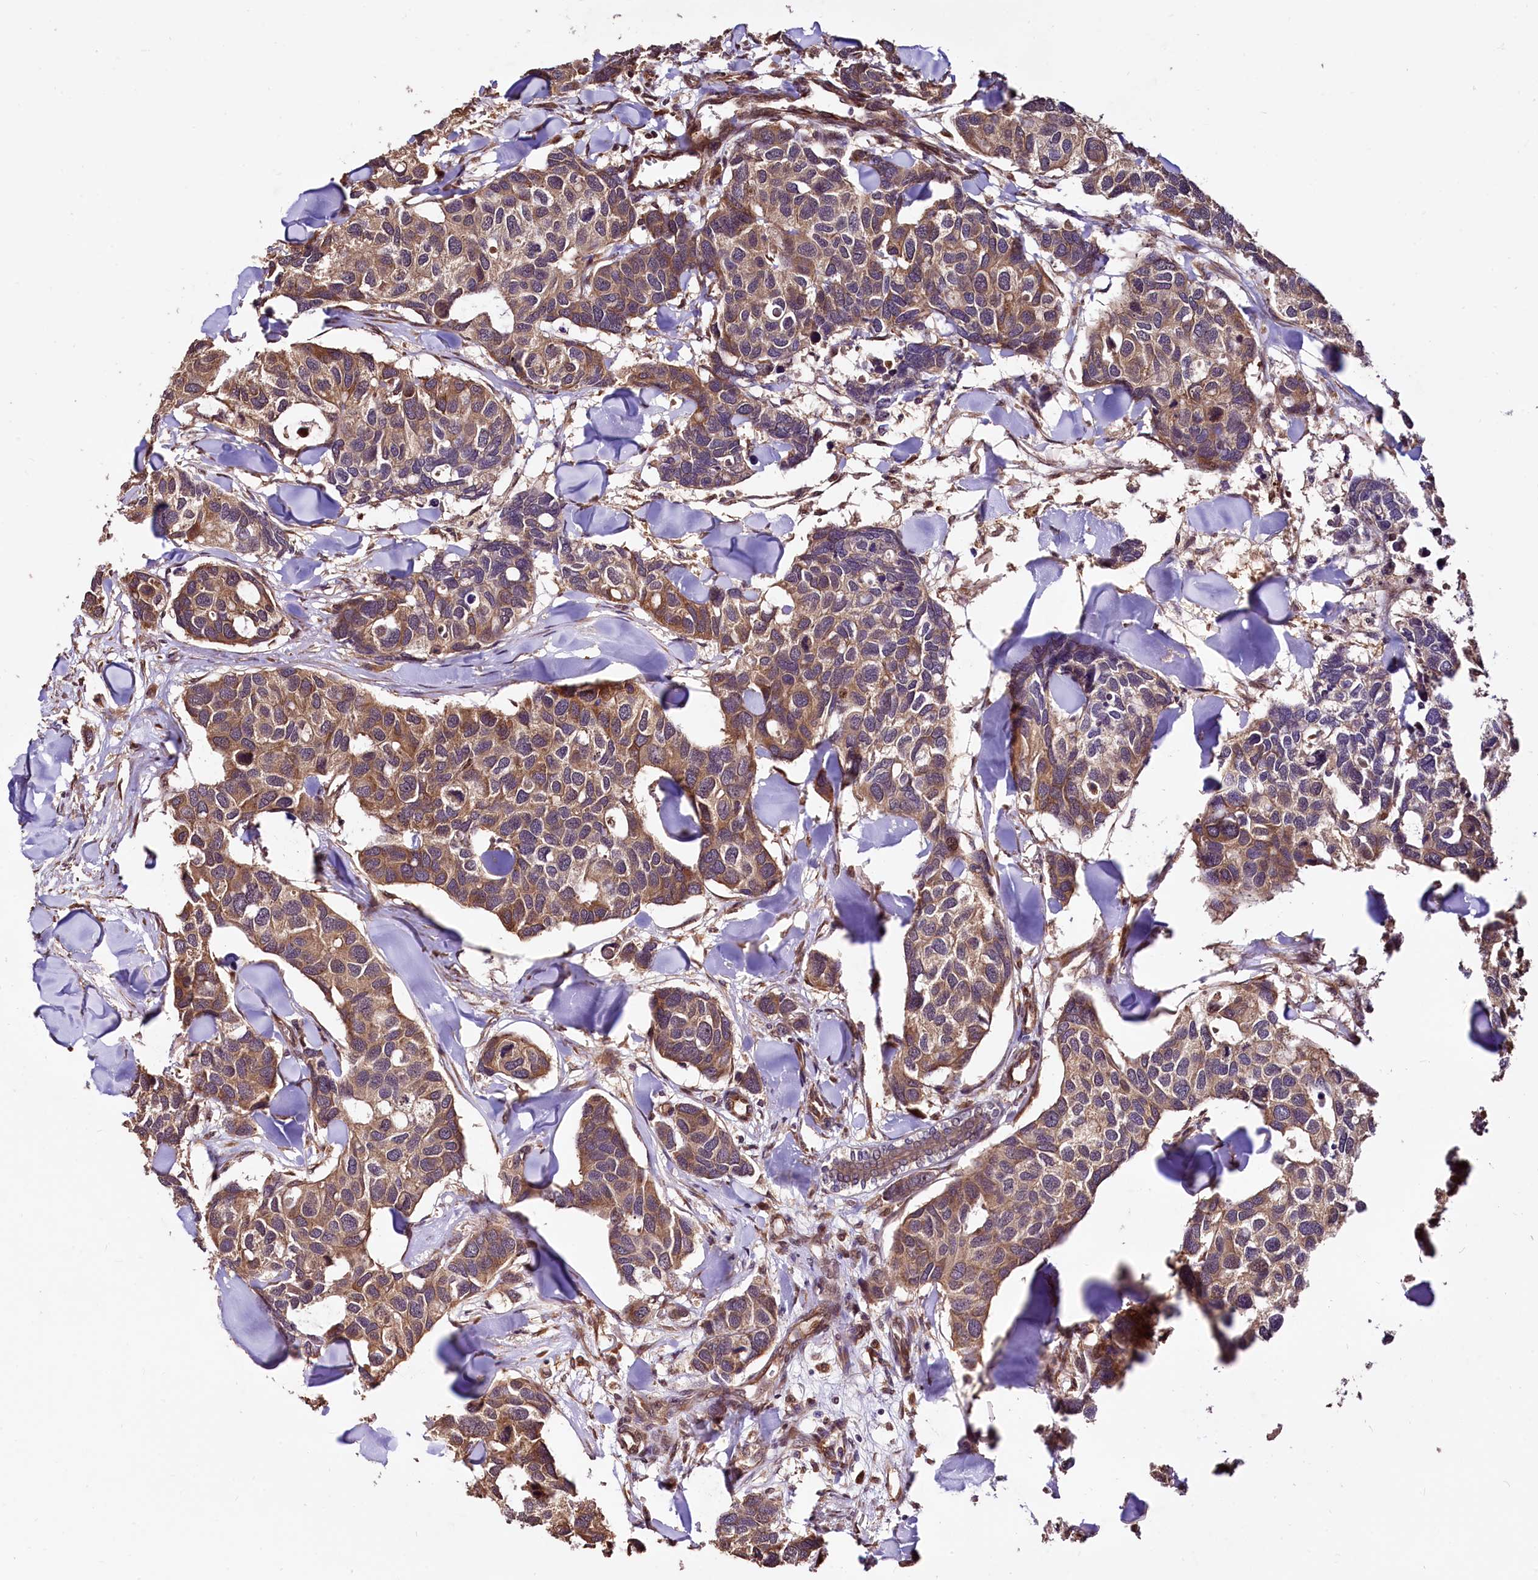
{"staining": {"intensity": "moderate", "quantity": ">75%", "location": "cytoplasmic/membranous"}, "tissue": "breast cancer", "cell_type": "Tumor cells", "image_type": "cancer", "snomed": [{"axis": "morphology", "description": "Duct carcinoma"}, {"axis": "topography", "description": "Breast"}], "caption": "Brown immunohistochemical staining in human breast cancer (invasive ductal carcinoma) reveals moderate cytoplasmic/membranous staining in about >75% of tumor cells. The staining is performed using DAB (3,3'-diaminobenzidine) brown chromogen to label protein expression. The nuclei are counter-stained blue using hematoxylin.", "gene": "TBCEL", "patient": {"sex": "female", "age": 83}}